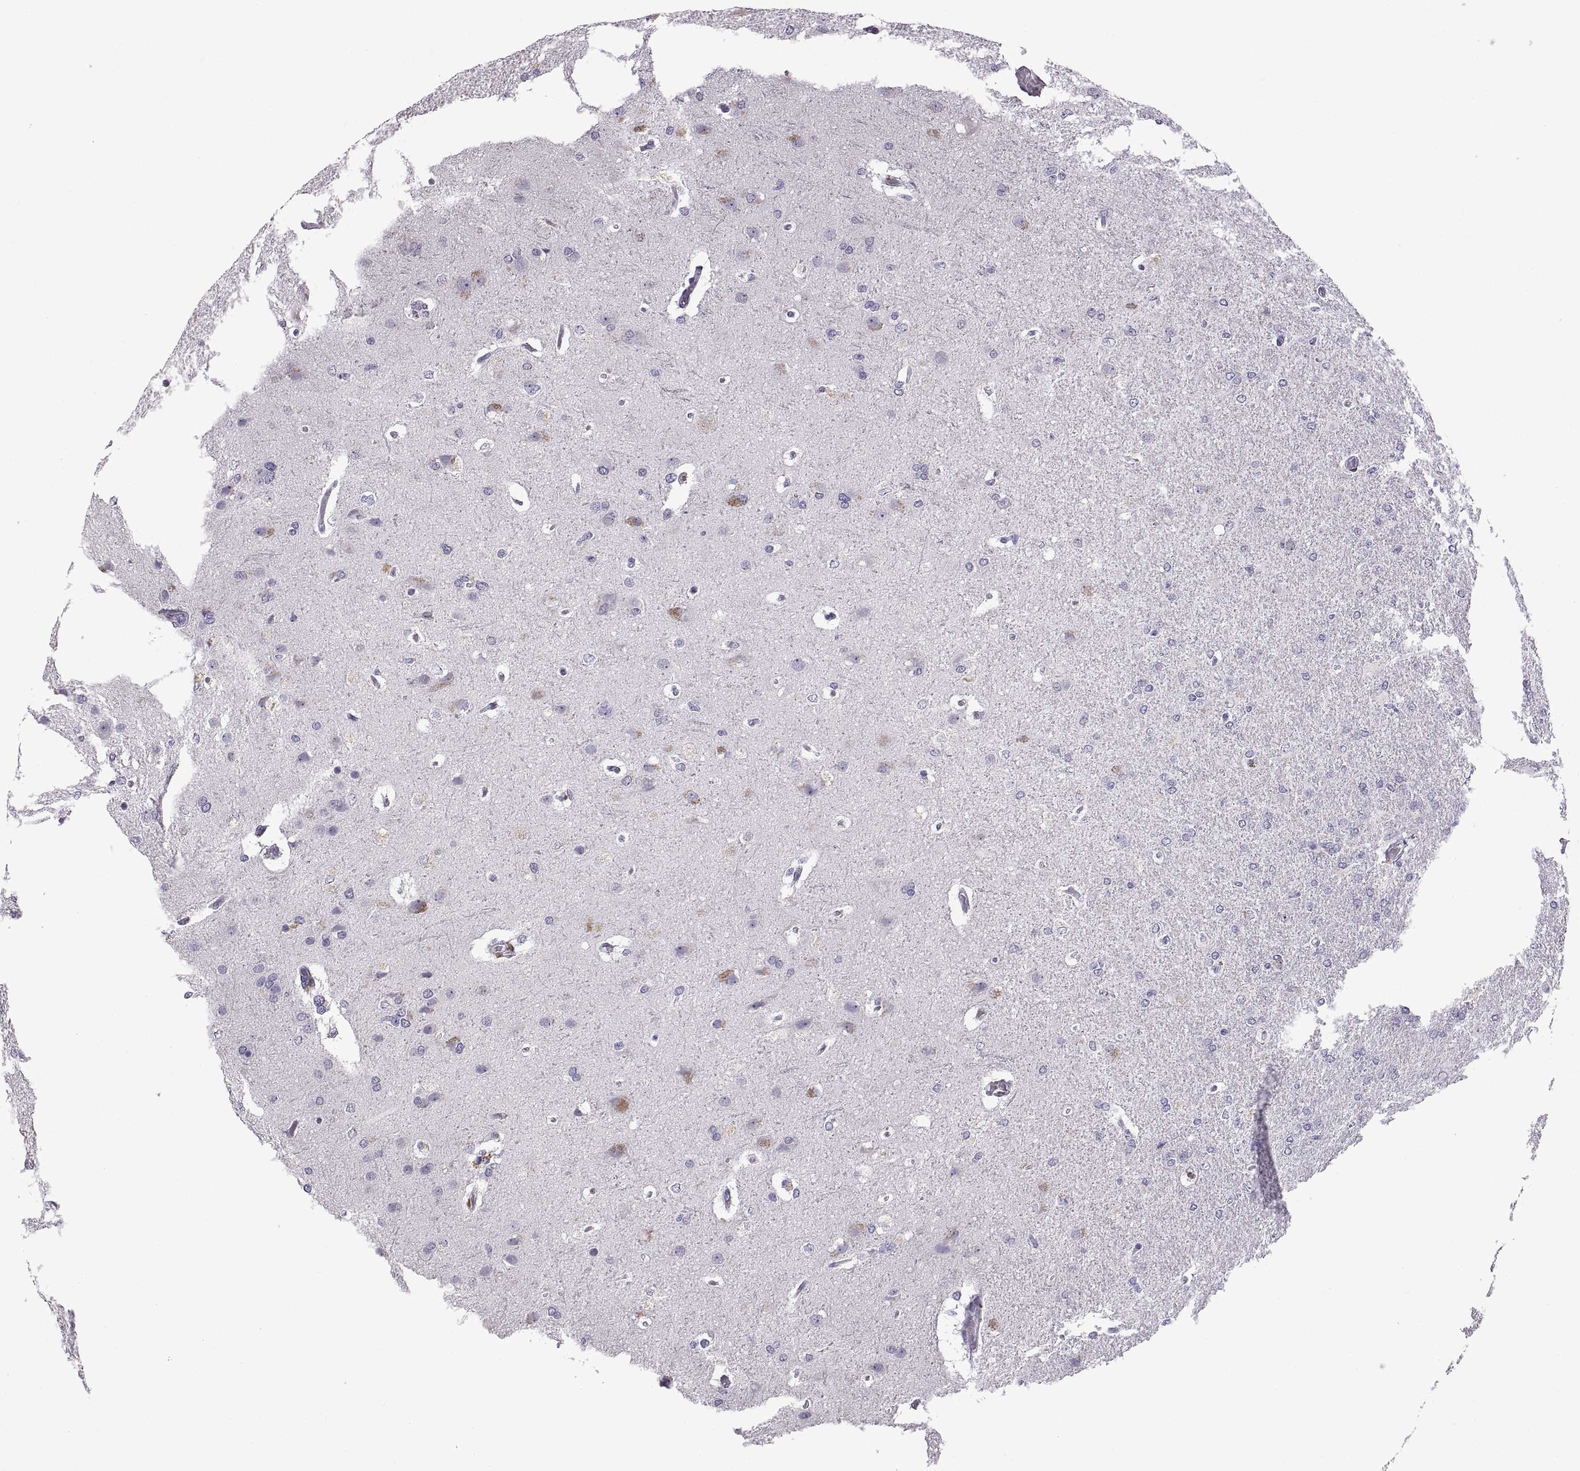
{"staining": {"intensity": "negative", "quantity": "none", "location": "none"}, "tissue": "glioma", "cell_type": "Tumor cells", "image_type": "cancer", "snomed": [{"axis": "morphology", "description": "Glioma, malignant, High grade"}, {"axis": "topography", "description": "Brain"}], "caption": "DAB (3,3'-diaminobenzidine) immunohistochemical staining of glioma demonstrates no significant expression in tumor cells.", "gene": "RDM1", "patient": {"sex": "male", "age": 68}}